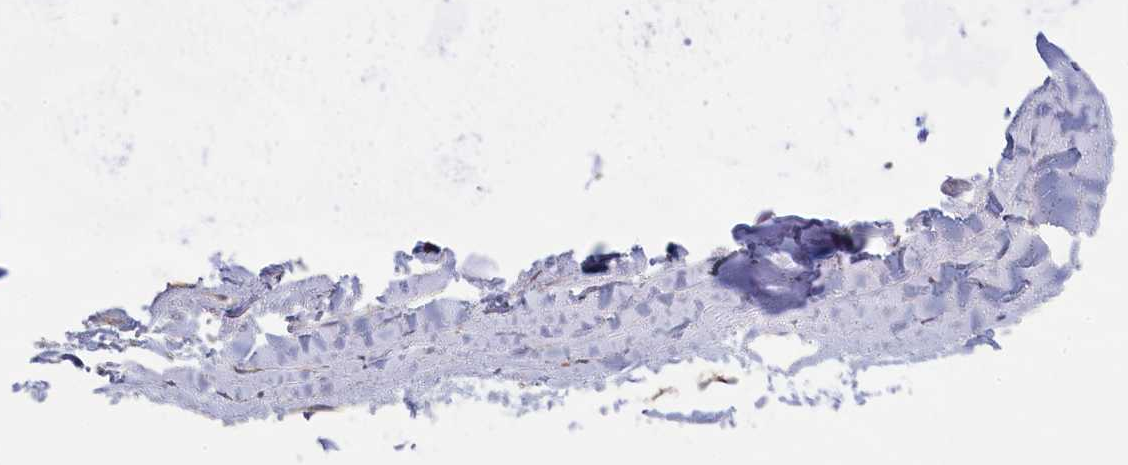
{"staining": {"intensity": "moderate", "quantity": "25%-75%", "location": "cytoplasmic/membranous"}, "tissue": "adipose tissue", "cell_type": "Adipocytes", "image_type": "normal", "snomed": [{"axis": "morphology", "description": "Normal tissue, NOS"}, {"axis": "topography", "description": "Bronchus"}], "caption": "Protein analysis of benign adipose tissue reveals moderate cytoplasmic/membranous positivity in approximately 25%-75% of adipocytes. (brown staining indicates protein expression, while blue staining denotes nuclei).", "gene": "COL19A1", "patient": {"sex": "male", "age": 66}}